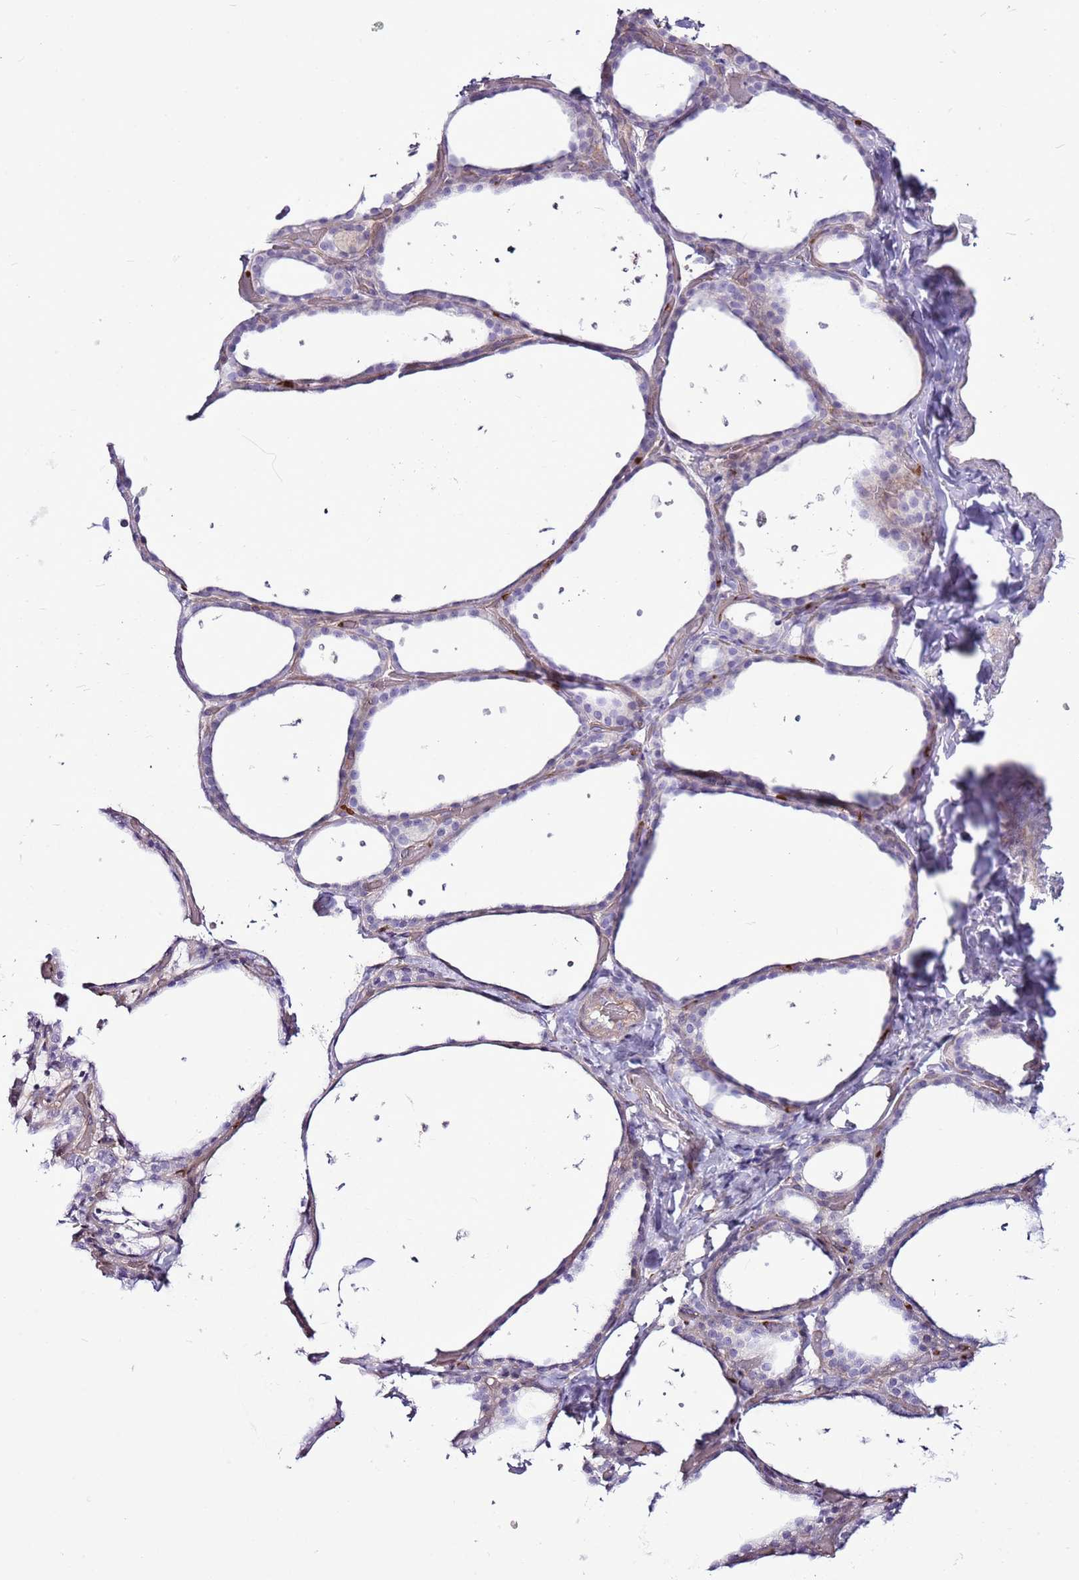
{"staining": {"intensity": "negative", "quantity": "none", "location": "none"}, "tissue": "thyroid gland", "cell_type": "Glandular cells", "image_type": "normal", "snomed": [{"axis": "morphology", "description": "Normal tissue, NOS"}, {"axis": "topography", "description": "Thyroid gland"}], "caption": "Image shows no significant protein positivity in glandular cells of unremarkable thyroid gland.", "gene": "CHAC2", "patient": {"sex": "female", "age": 44}}